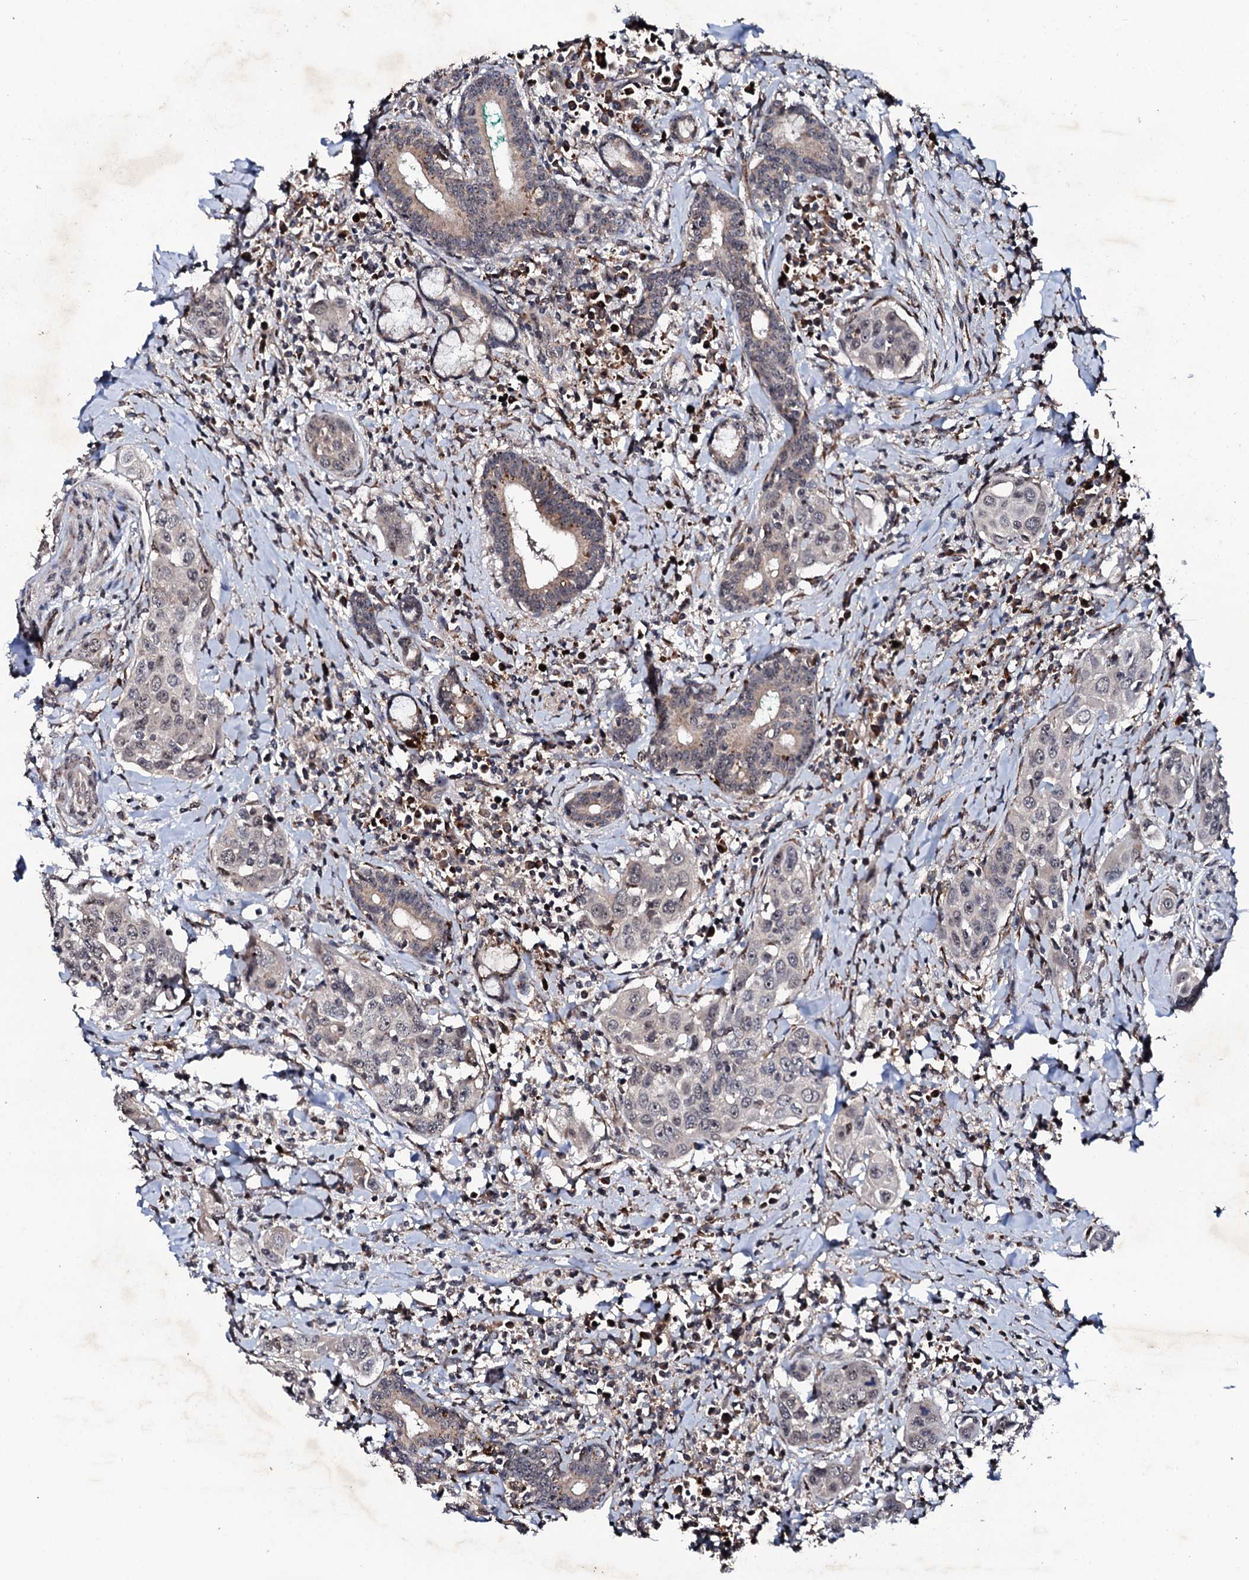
{"staining": {"intensity": "weak", "quantity": "25%-75%", "location": "cytoplasmic/membranous"}, "tissue": "head and neck cancer", "cell_type": "Tumor cells", "image_type": "cancer", "snomed": [{"axis": "morphology", "description": "Squamous cell carcinoma, NOS"}, {"axis": "topography", "description": "Oral tissue"}, {"axis": "topography", "description": "Head-Neck"}], "caption": "Protein expression analysis of head and neck cancer (squamous cell carcinoma) reveals weak cytoplasmic/membranous expression in approximately 25%-75% of tumor cells.", "gene": "FAM111A", "patient": {"sex": "female", "age": 50}}